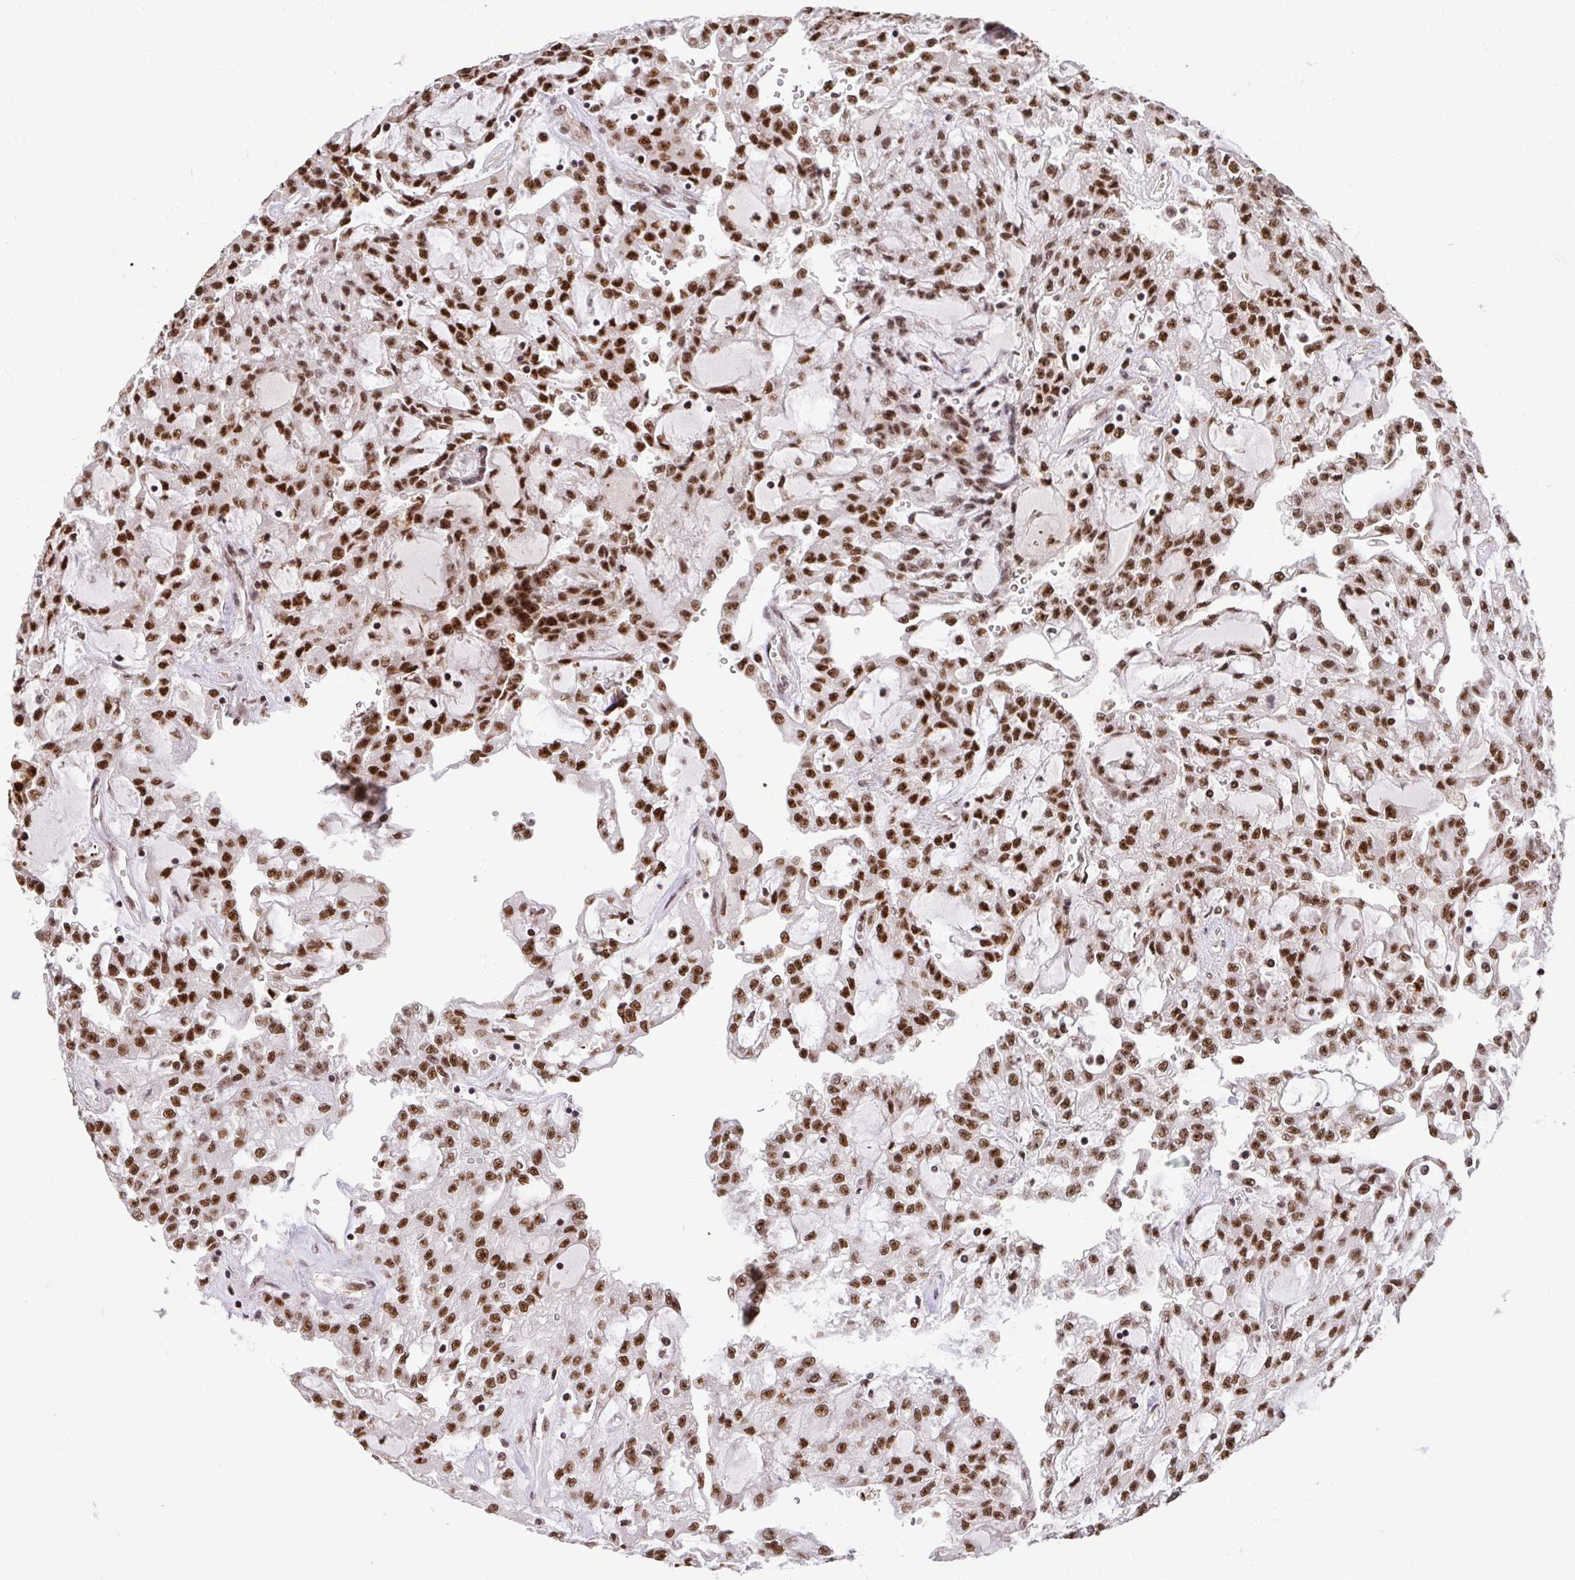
{"staining": {"intensity": "moderate", "quantity": ">75%", "location": "nuclear"}, "tissue": "renal cancer", "cell_type": "Tumor cells", "image_type": "cancer", "snomed": [{"axis": "morphology", "description": "Adenocarcinoma, NOS"}, {"axis": "topography", "description": "Kidney"}], "caption": "Renal adenocarcinoma stained for a protein shows moderate nuclear positivity in tumor cells. (Stains: DAB (3,3'-diaminobenzidine) in brown, nuclei in blue, Microscopy: brightfield microscopy at high magnification).", "gene": "U2AF1", "patient": {"sex": "male", "age": 63}}